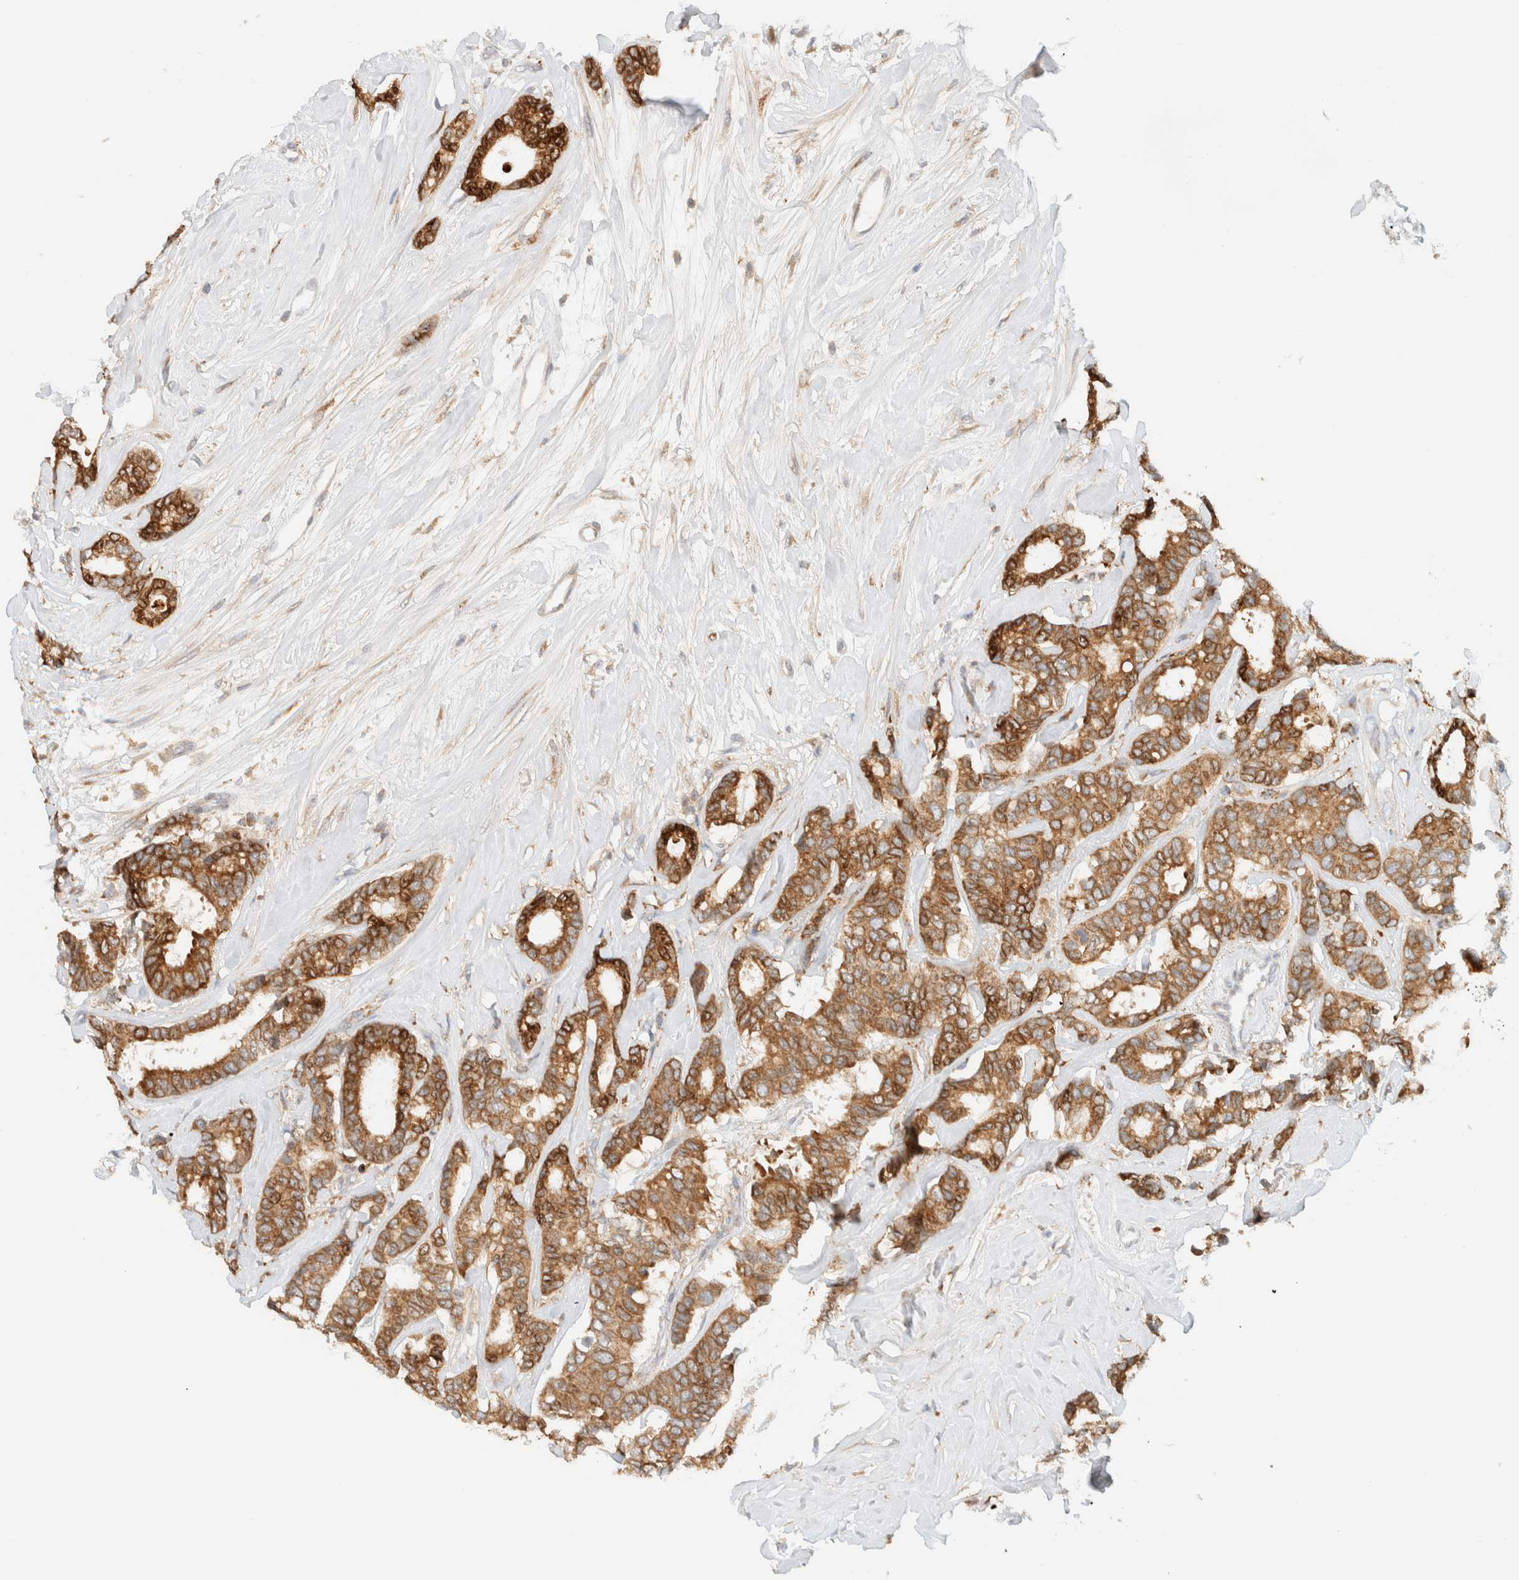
{"staining": {"intensity": "moderate", "quantity": ">75%", "location": "cytoplasmic/membranous"}, "tissue": "breast cancer", "cell_type": "Tumor cells", "image_type": "cancer", "snomed": [{"axis": "morphology", "description": "Duct carcinoma"}, {"axis": "topography", "description": "Breast"}], "caption": "This micrograph exhibits immunohistochemistry staining of infiltrating ductal carcinoma (breast), with medium moderate cytoplasmic/membranous expression in about >75% of tumor cells.", "gene": "NT5C", "patient": {"sex": "female", "age": 87}}